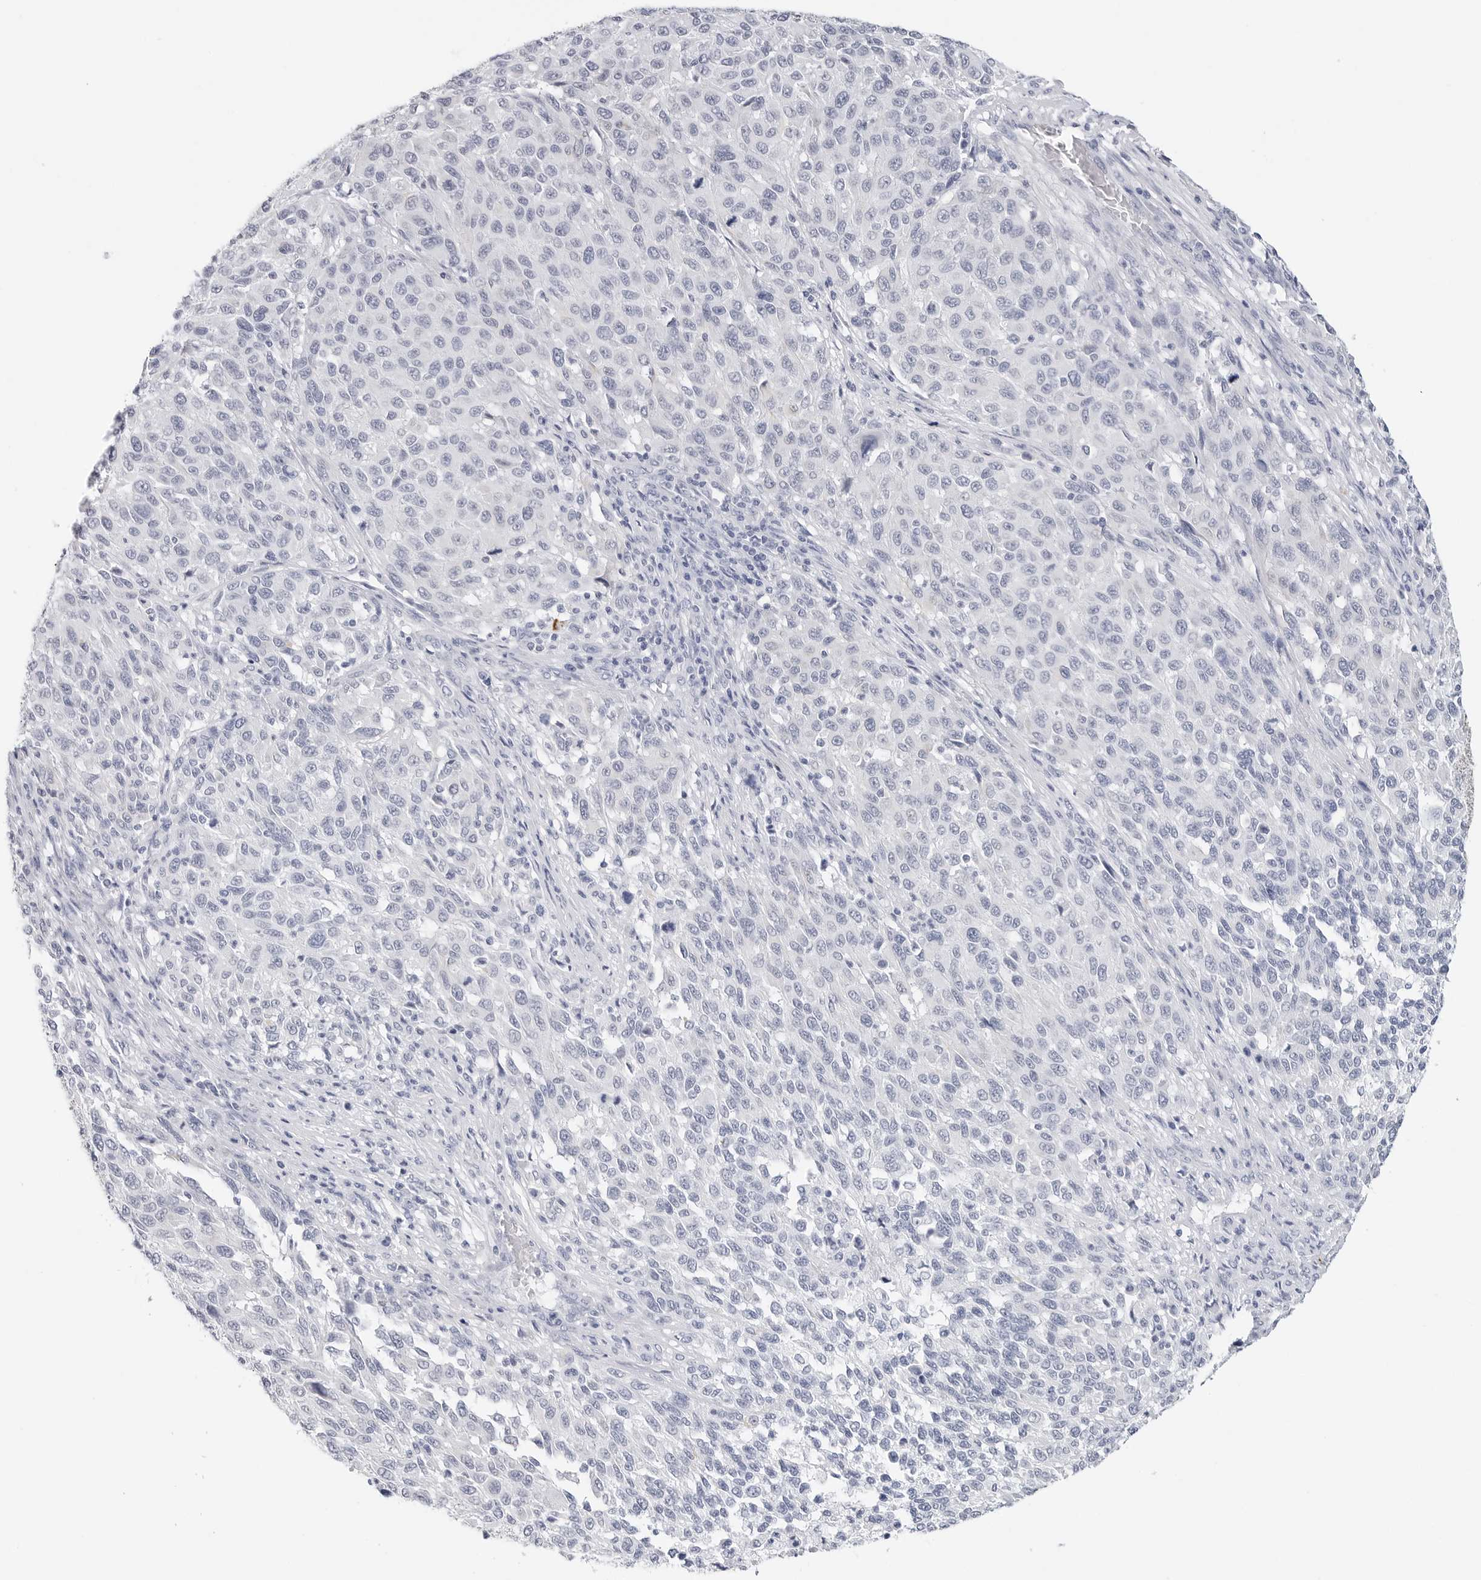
{"staining": {"intensity": "negative", "quantity": "none", "location": "none"}, "tissue": "melanoma", "cell_type": "Tumor cells", "image_type": "cancer", "snomed": [{"axis": "morphology", "description": "Malignant melanoma, Metastatic site"}, {"axis": "topography", "description": "Lymph node"}], "caption": "IHC photomicrograph of melanoma stained for a protein (brown), which reveals no positivity in tumor cells. (Stains: DAB IHC with hematoxylin counter stain, Microscopy: brightfield microscopy at high magnification).", "gene": "HSPB7", "patient": {"sex": "male", "age": 61}}